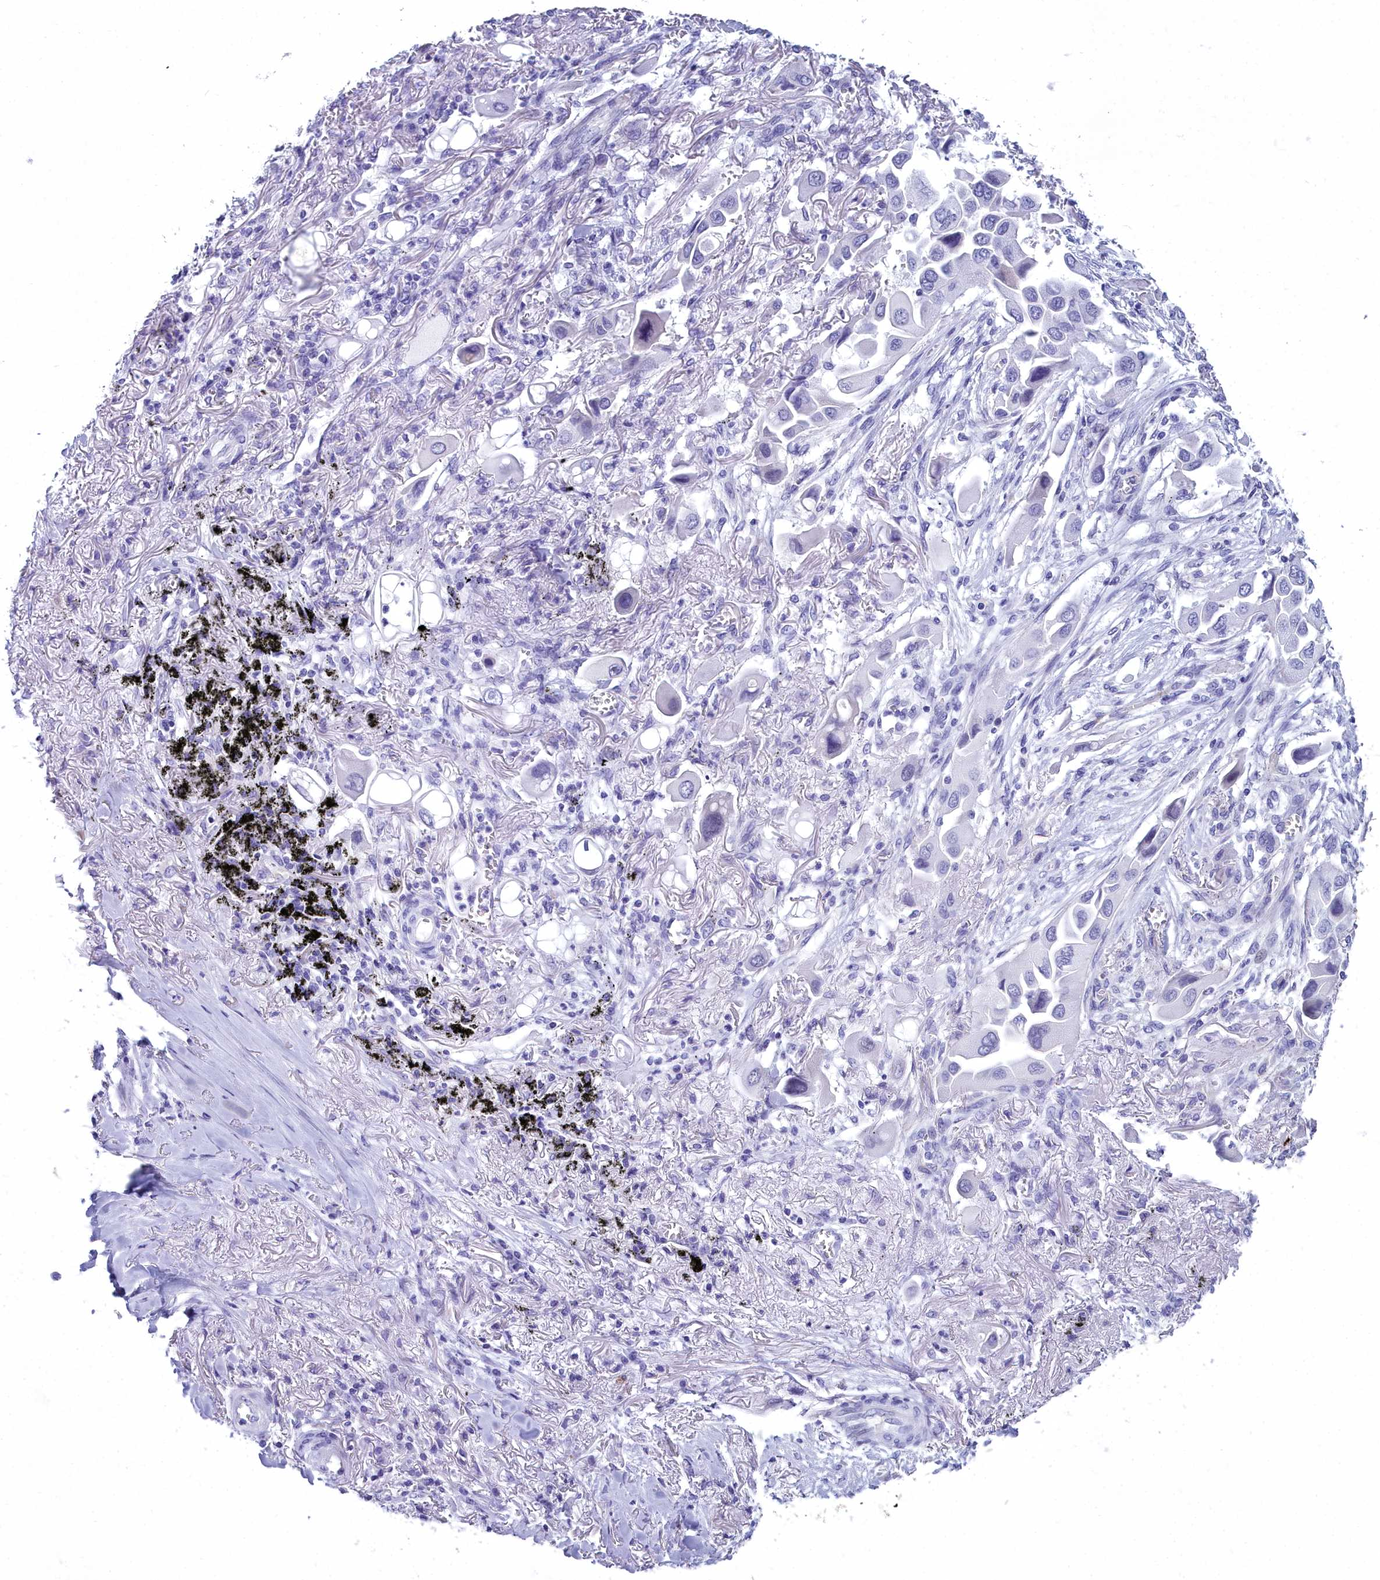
{"staining": {"intensity": "negative", "quantity": "none", "location": "none"}, "tissue": "lung cancer", "cell_type": "Tumor cells", "image_type": "cancer", "snomed": [{"axis": "morphology", "description": "Adenocarcinoma, NOS"}, {"axis": "topography", "description": "Lung"}], "caption": "The IHC photomicrograph has no significant positivity in tumor cells of adenocarcinoma (lung) tissue.", "gene": "MAP6", "patient": {"sex": "female", "age": 76}}